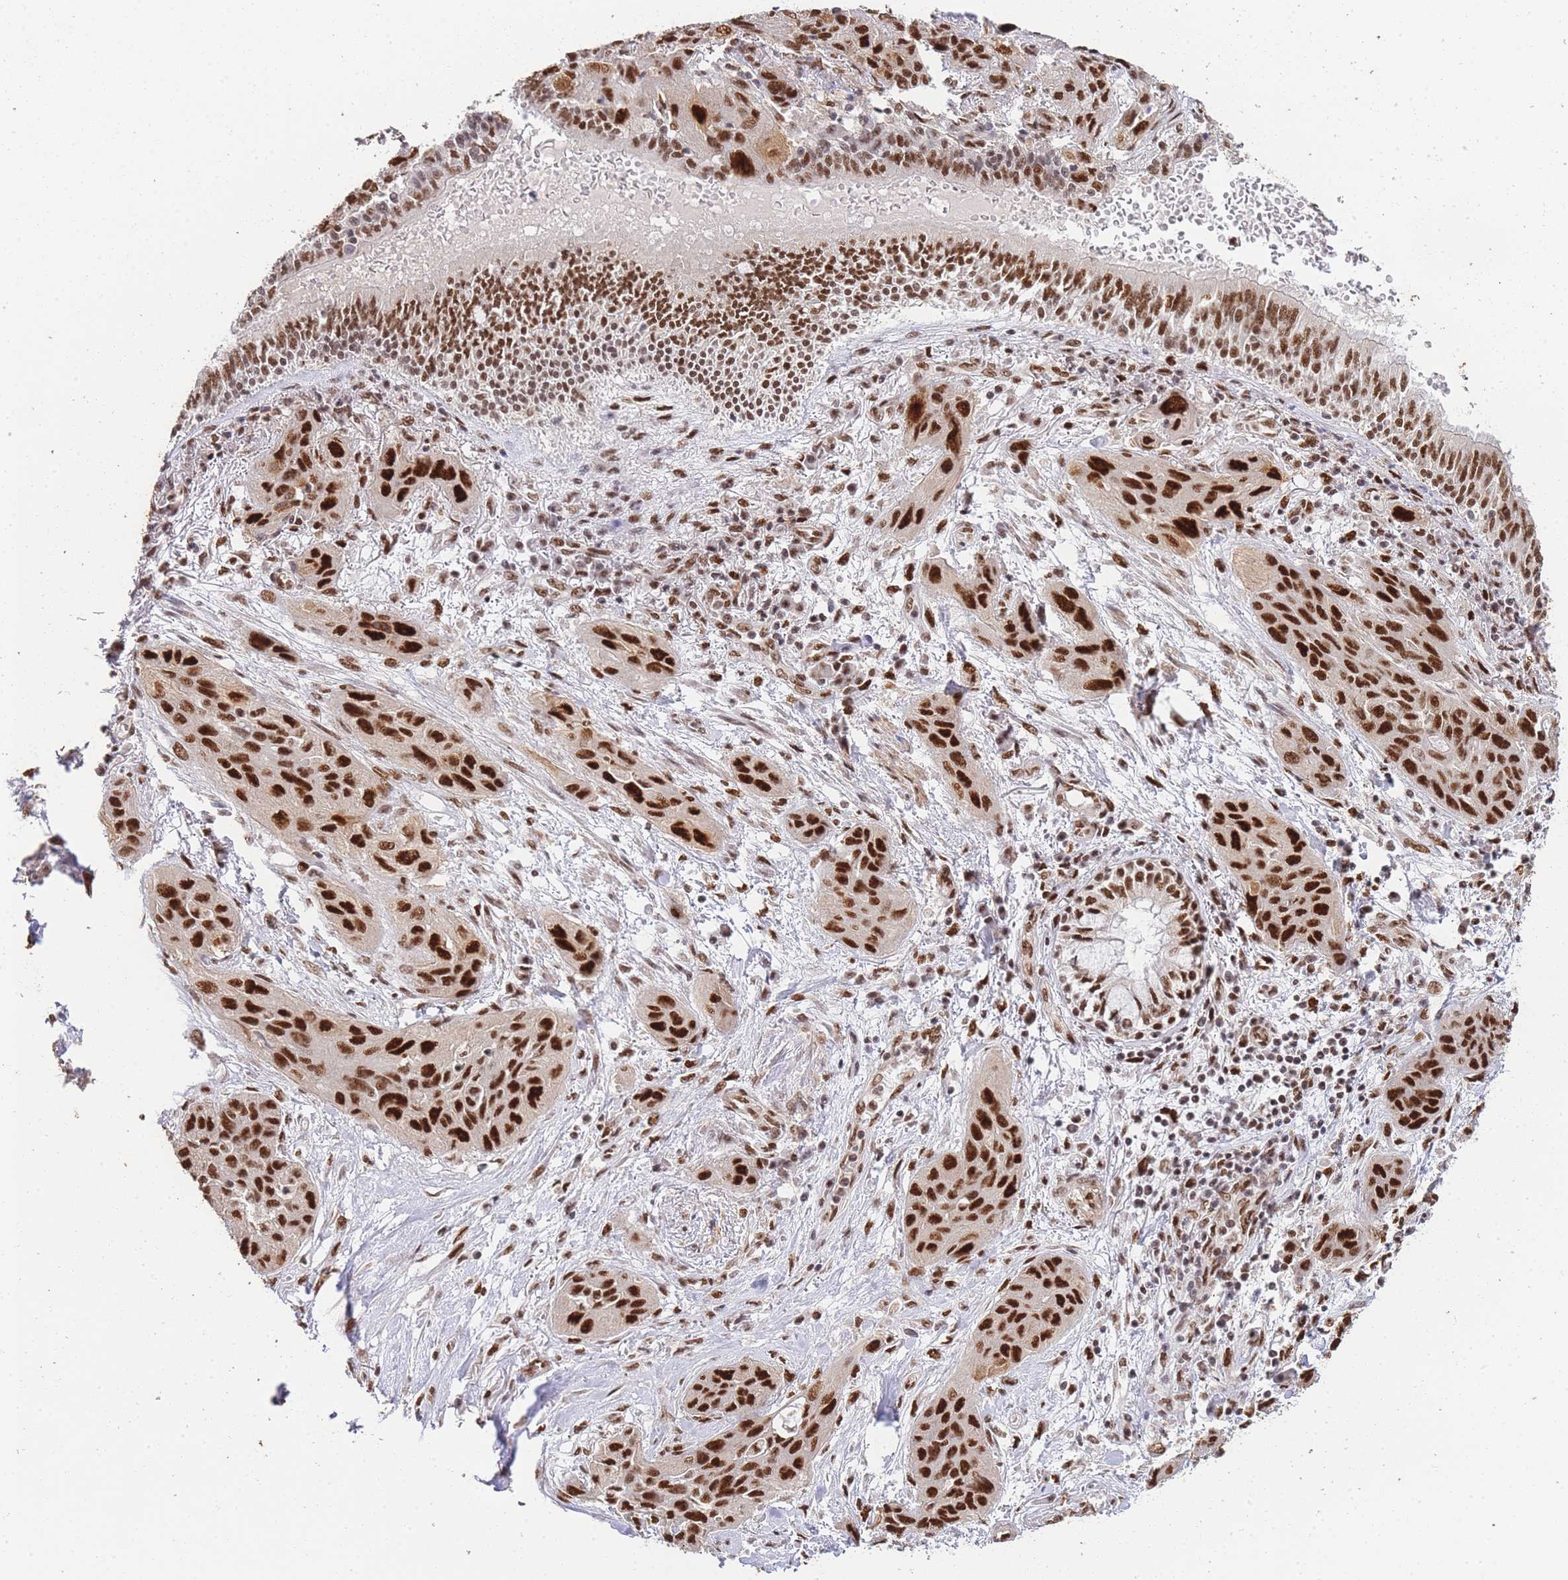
{"staining": {"intensity": "strong", "quantity": ">75%", "location": "nuclear"}, "tissue": "lung cancer", "cell_type": "Tumor cells", "image_type": "cancer", "snomed": [{"axis": "morphology", "description": "Squamous cell carcinoma, NOS"}, {"axis": "topography", "description": "Lung"}], "caption": "A brown stain labels strong nuclear positivity of a protein in lung cancer (squamous cell carcinoma) tumor cells.", "gene": "PRKDC", "patient": {"sex": "female", "age": 70}}